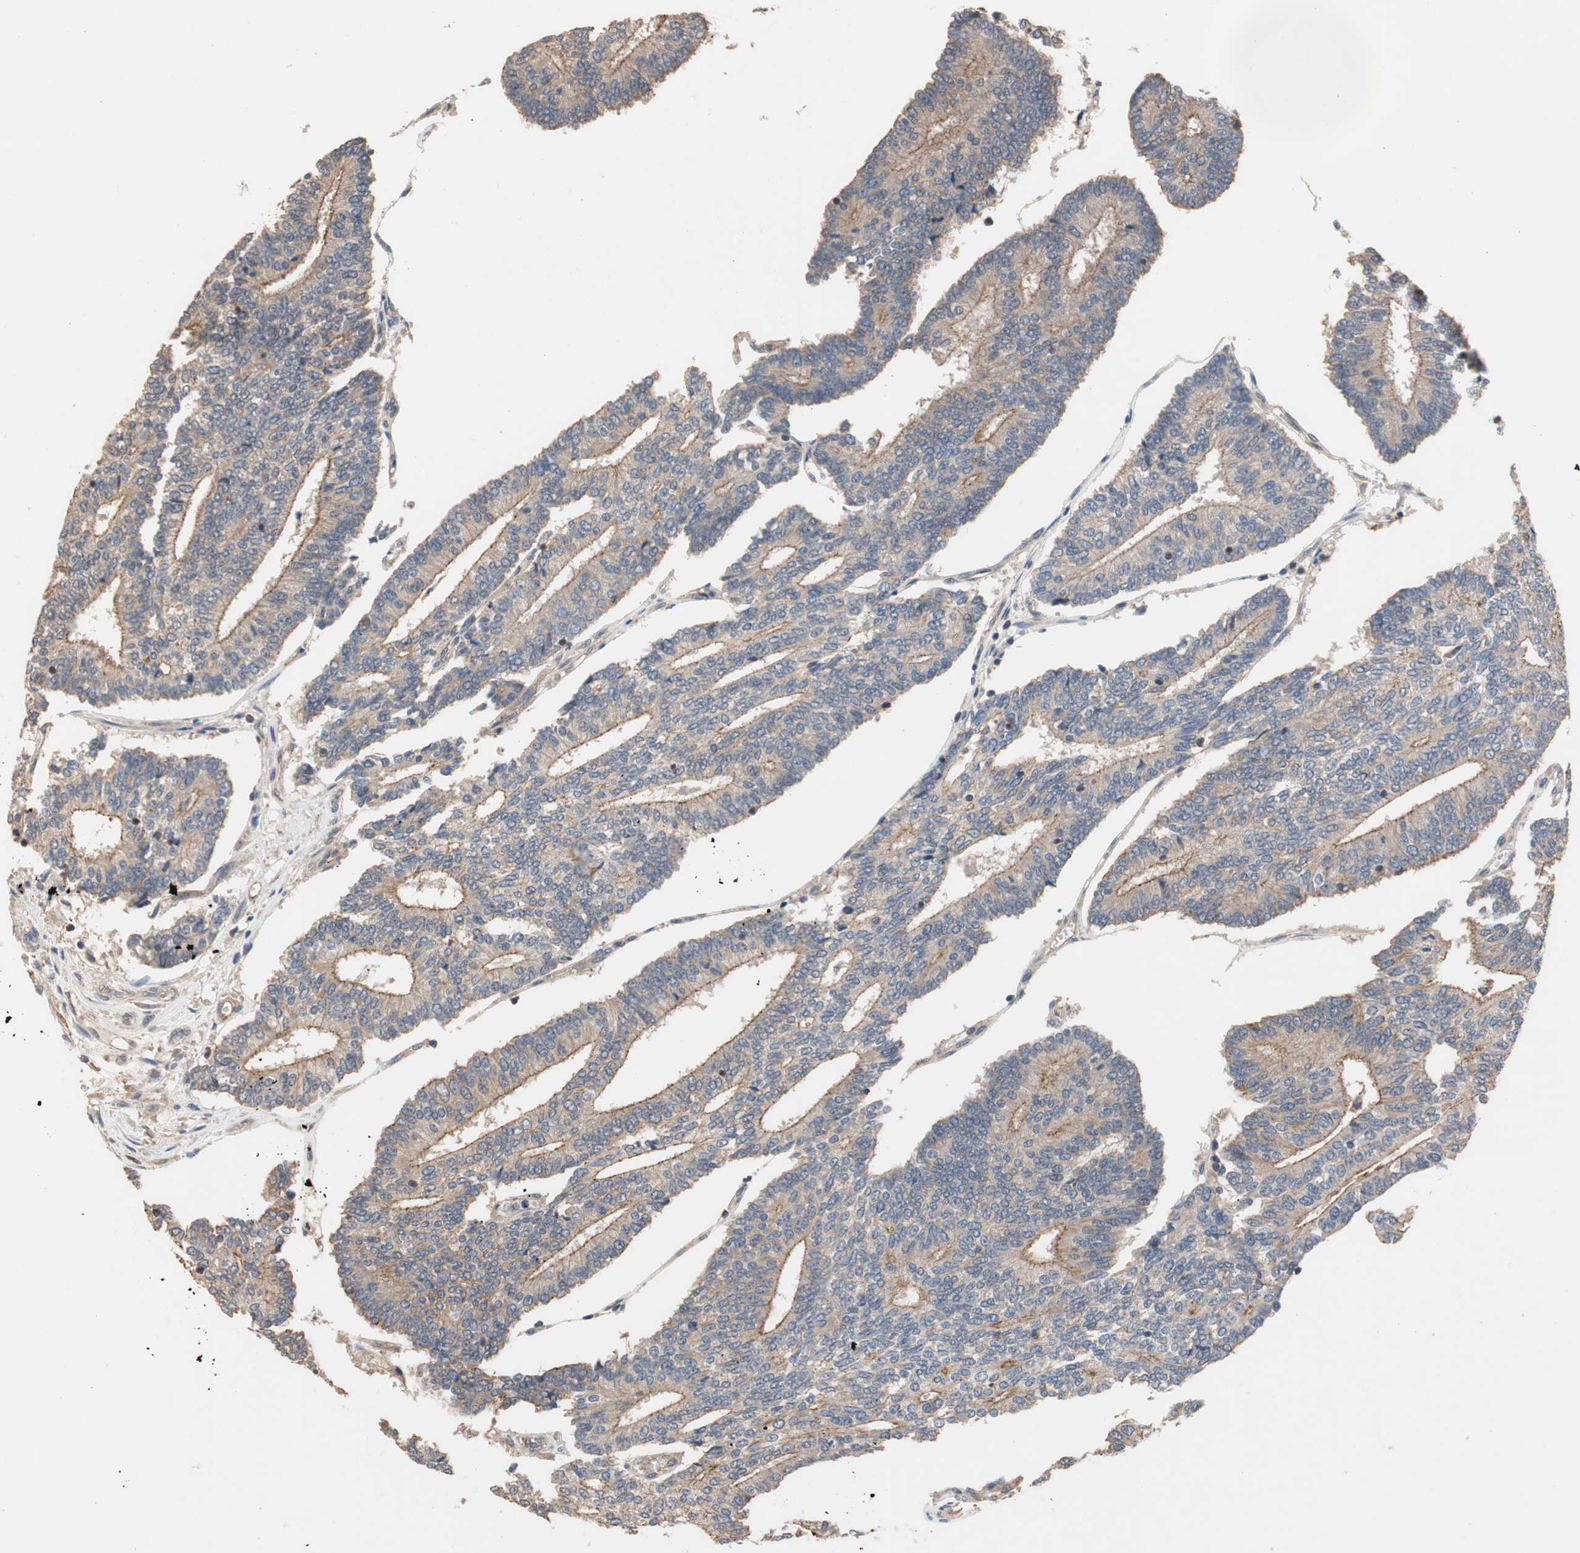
{"staining": {"intensity": "moderate", "quantity": "25%-75%", "location": "cytoplasmic/membranous"}, "tissue": "prostate cancer", "cell_type": "Tumor cells", "image_type": "cancer", "snomed": [{"axis": "morphology", "description": "Adenocarcinoma, High grade"}, {"axis": "topography", "description": "Prostate"}], "caption": "Moderate cytoplasmic/membranous protein positivity is identified in approximately 25%-75% of tumor cells in prostate cancer (adenocarcinoma (high-grade)).", "gene": "MAP4K2", "patient": {"sex": "male", "age": 55}}